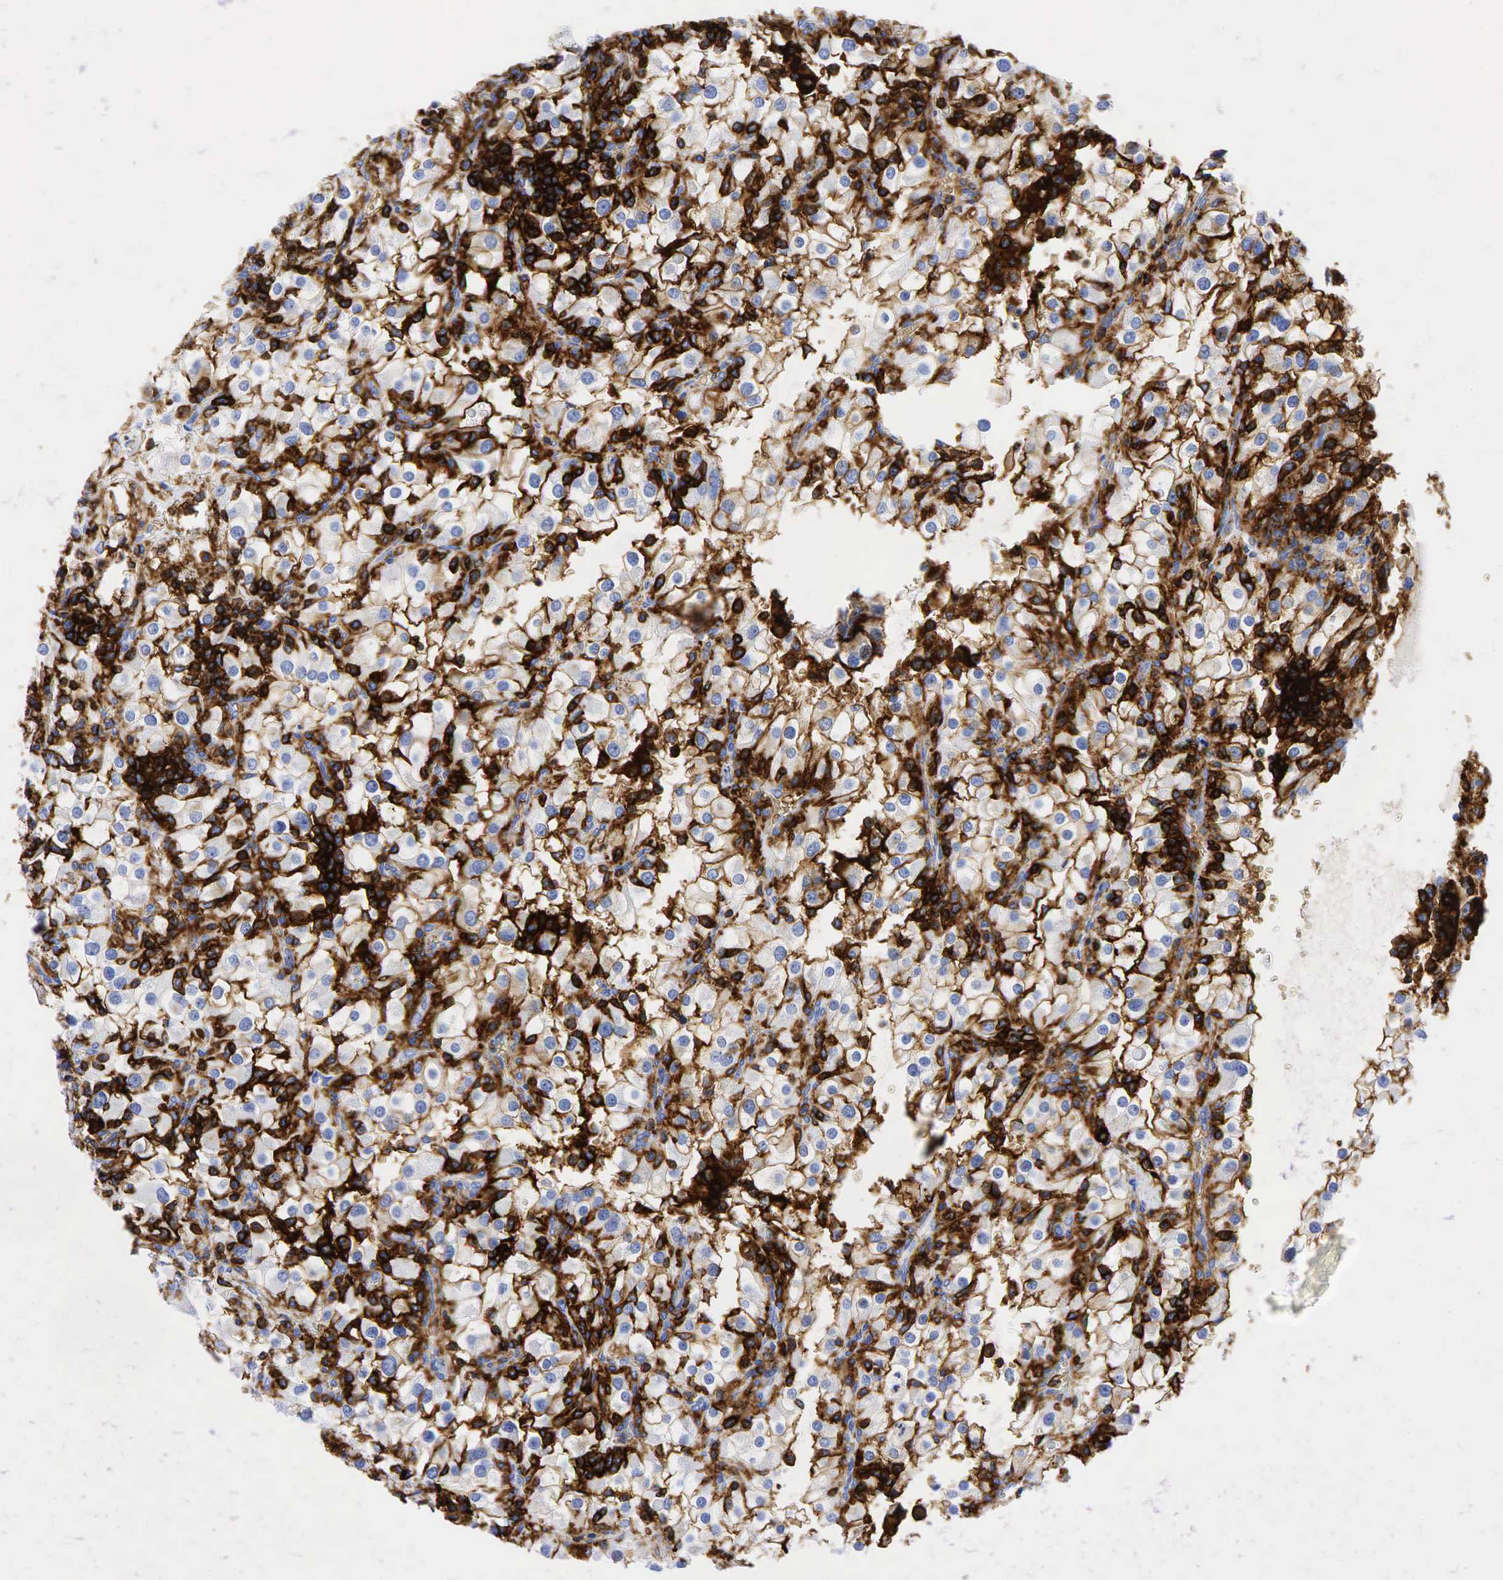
{"staining": {"intensity": "moderate", "quantity": "25%-75%", "location": "cytoplasmic/membranous"}, "tissue": "renal cancer", "cell_type": "Tumor cells", "image_type": "cancer", "snomed": [{"axis": "morphology", "description": "Adenocarcinoma, NOS"}, {"axis": "topography", "description": "Kidney"}], "caption": "Moderate cytoplasmic/membranous protein positivity is identified in about 25%-75% of tumor cells in renal adenocarcinoma.", "gene": "CD44", "patient": {"sex": "female", "age": 52}}